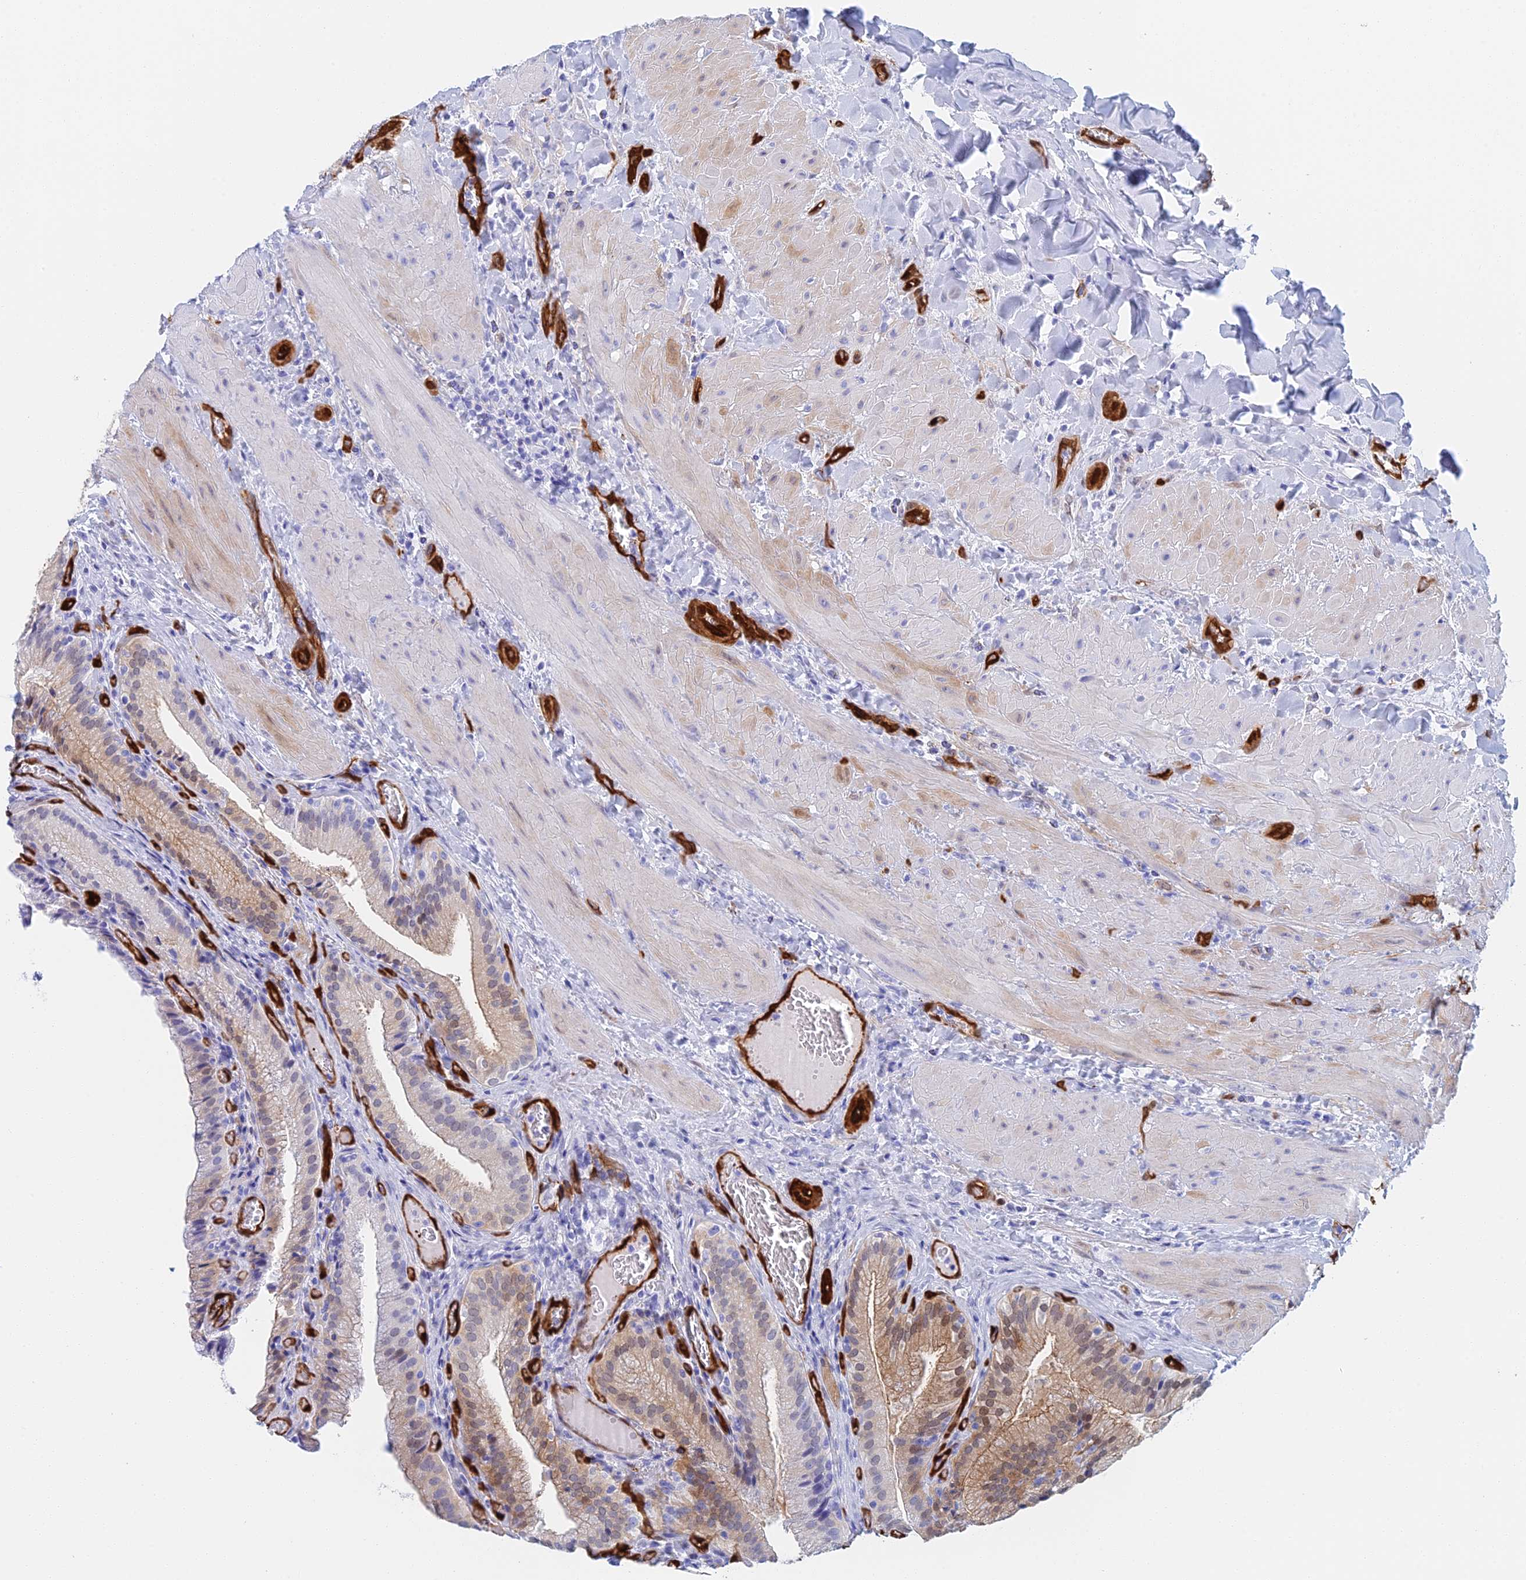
{"staining": {"intensity": "moderate", "quantity": "25%-75%", "location": "cytoplasmic/membranous,nuclear"}, "tissue": "gallbladder", "cell_type": "Glandular cells", "image_type": "normal", "snomed": [{"axis": "morphology", "description": "Normal tissue, NOS"}, {"axis": "topography", "description": "Gallbladder"}], "caption": "Protein staining displays moderate cytoplasmic/membranous,nuclear expression in about 25%-75% of glandular cells in benign gallbladder.", "gene": "CRIP2", "patient": {"sex": "male", "age": 24}}